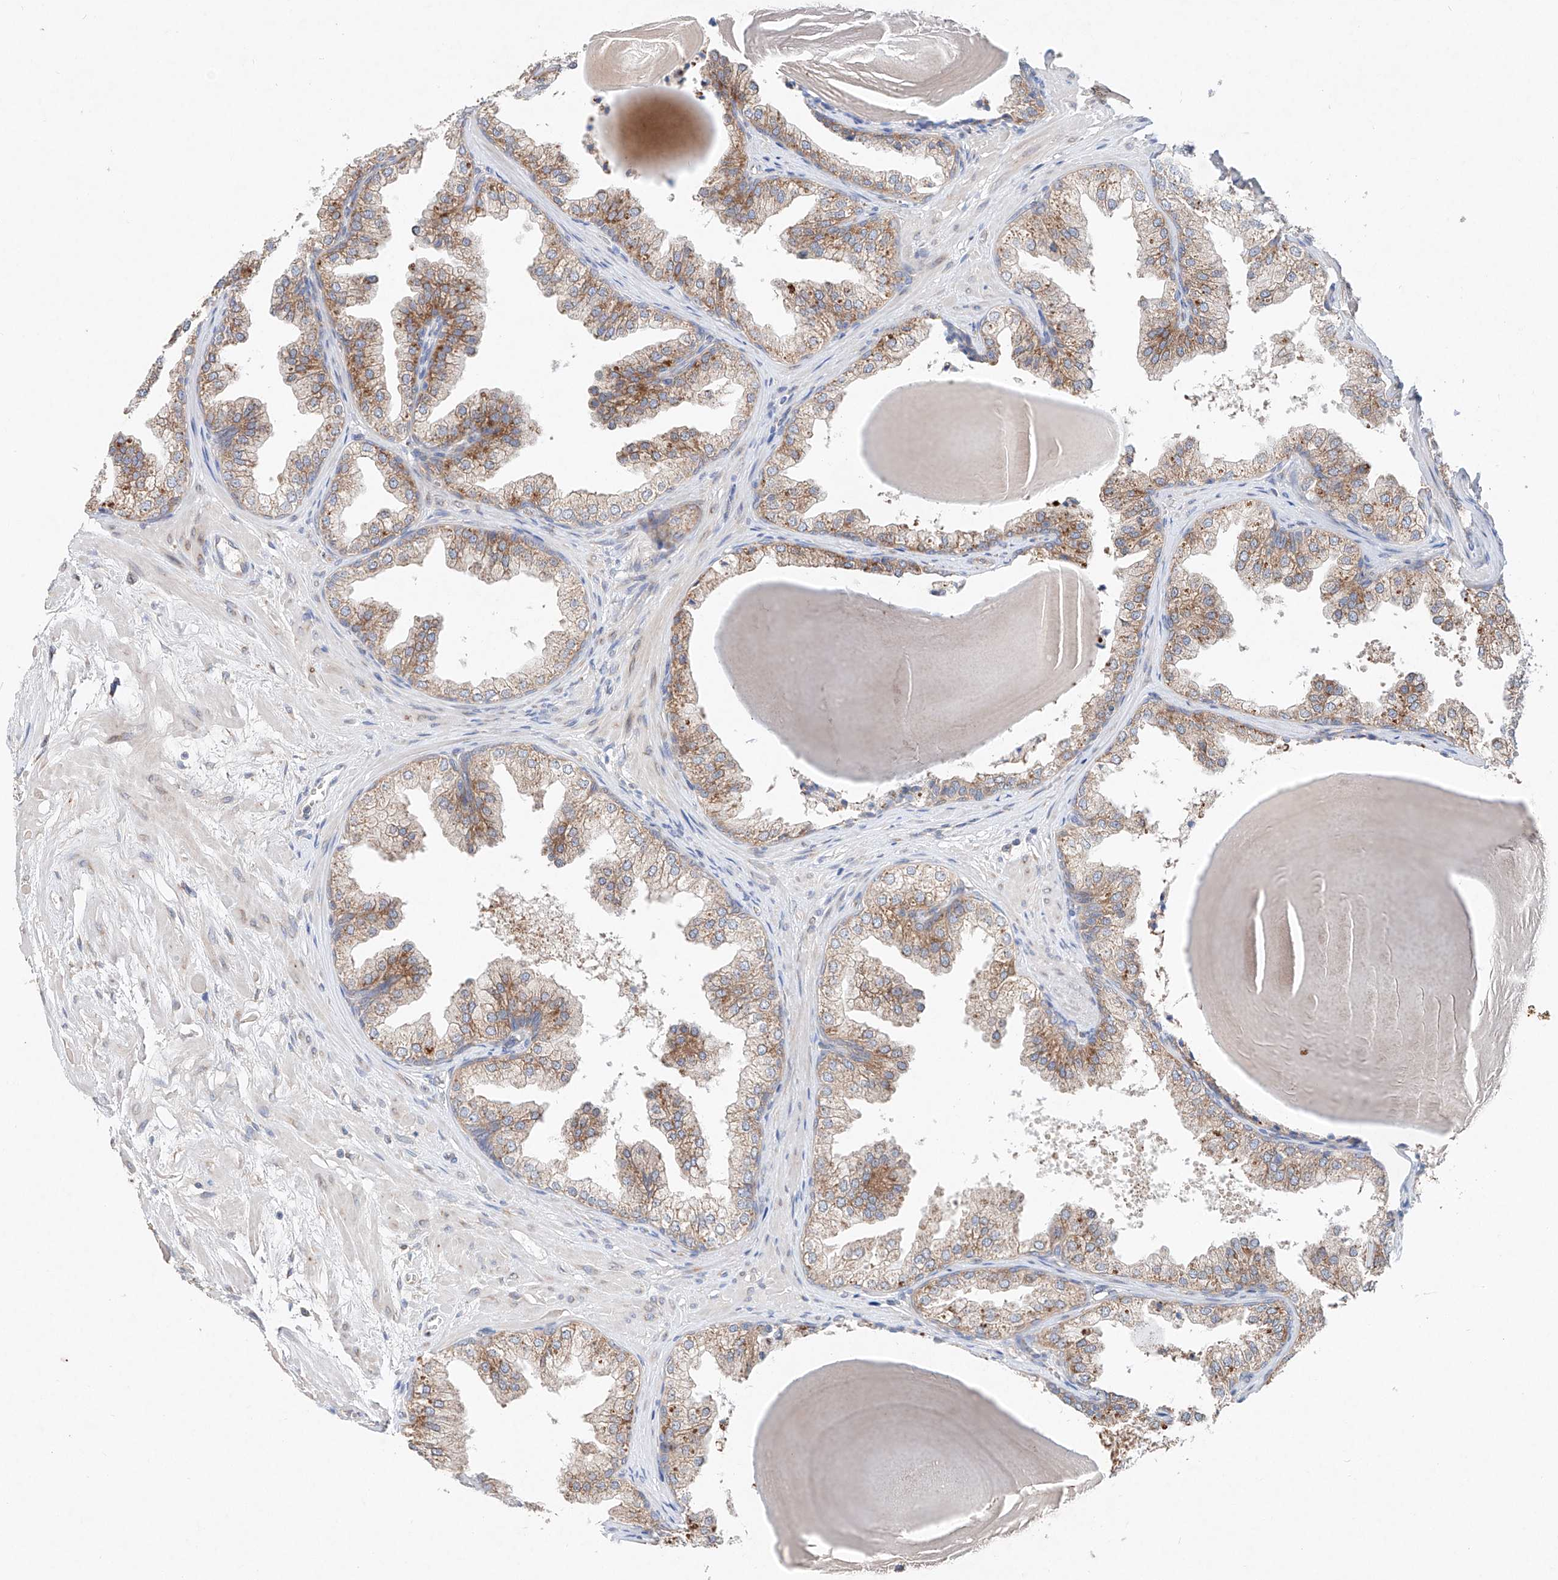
{"staining": {"intensity": "moderate", "quantity": "25%-75%", "location": "cytoplasmic/membranous"}, "tissue": "prostate", "cell_type": "Glandular cells", "image_type": "normal", "snomed": [{"axis": "morphology", "description": "Normal tissue, NOS"}, {"axis": "topography", "description": "Prostate"}], "caption": "Protein expression analysis of normal prostate demonstrates moderate cytoplasmic/membranous positivity in about 25%-75% of glandular cells. Using DAB (3,3'-diaminobenzidine) (brown) and hematoxylin (blue) stains, captured at high magnification using brightfield microscopy.", "gene": "FASTK", "patient": {"sex": "male", "age": 48}}